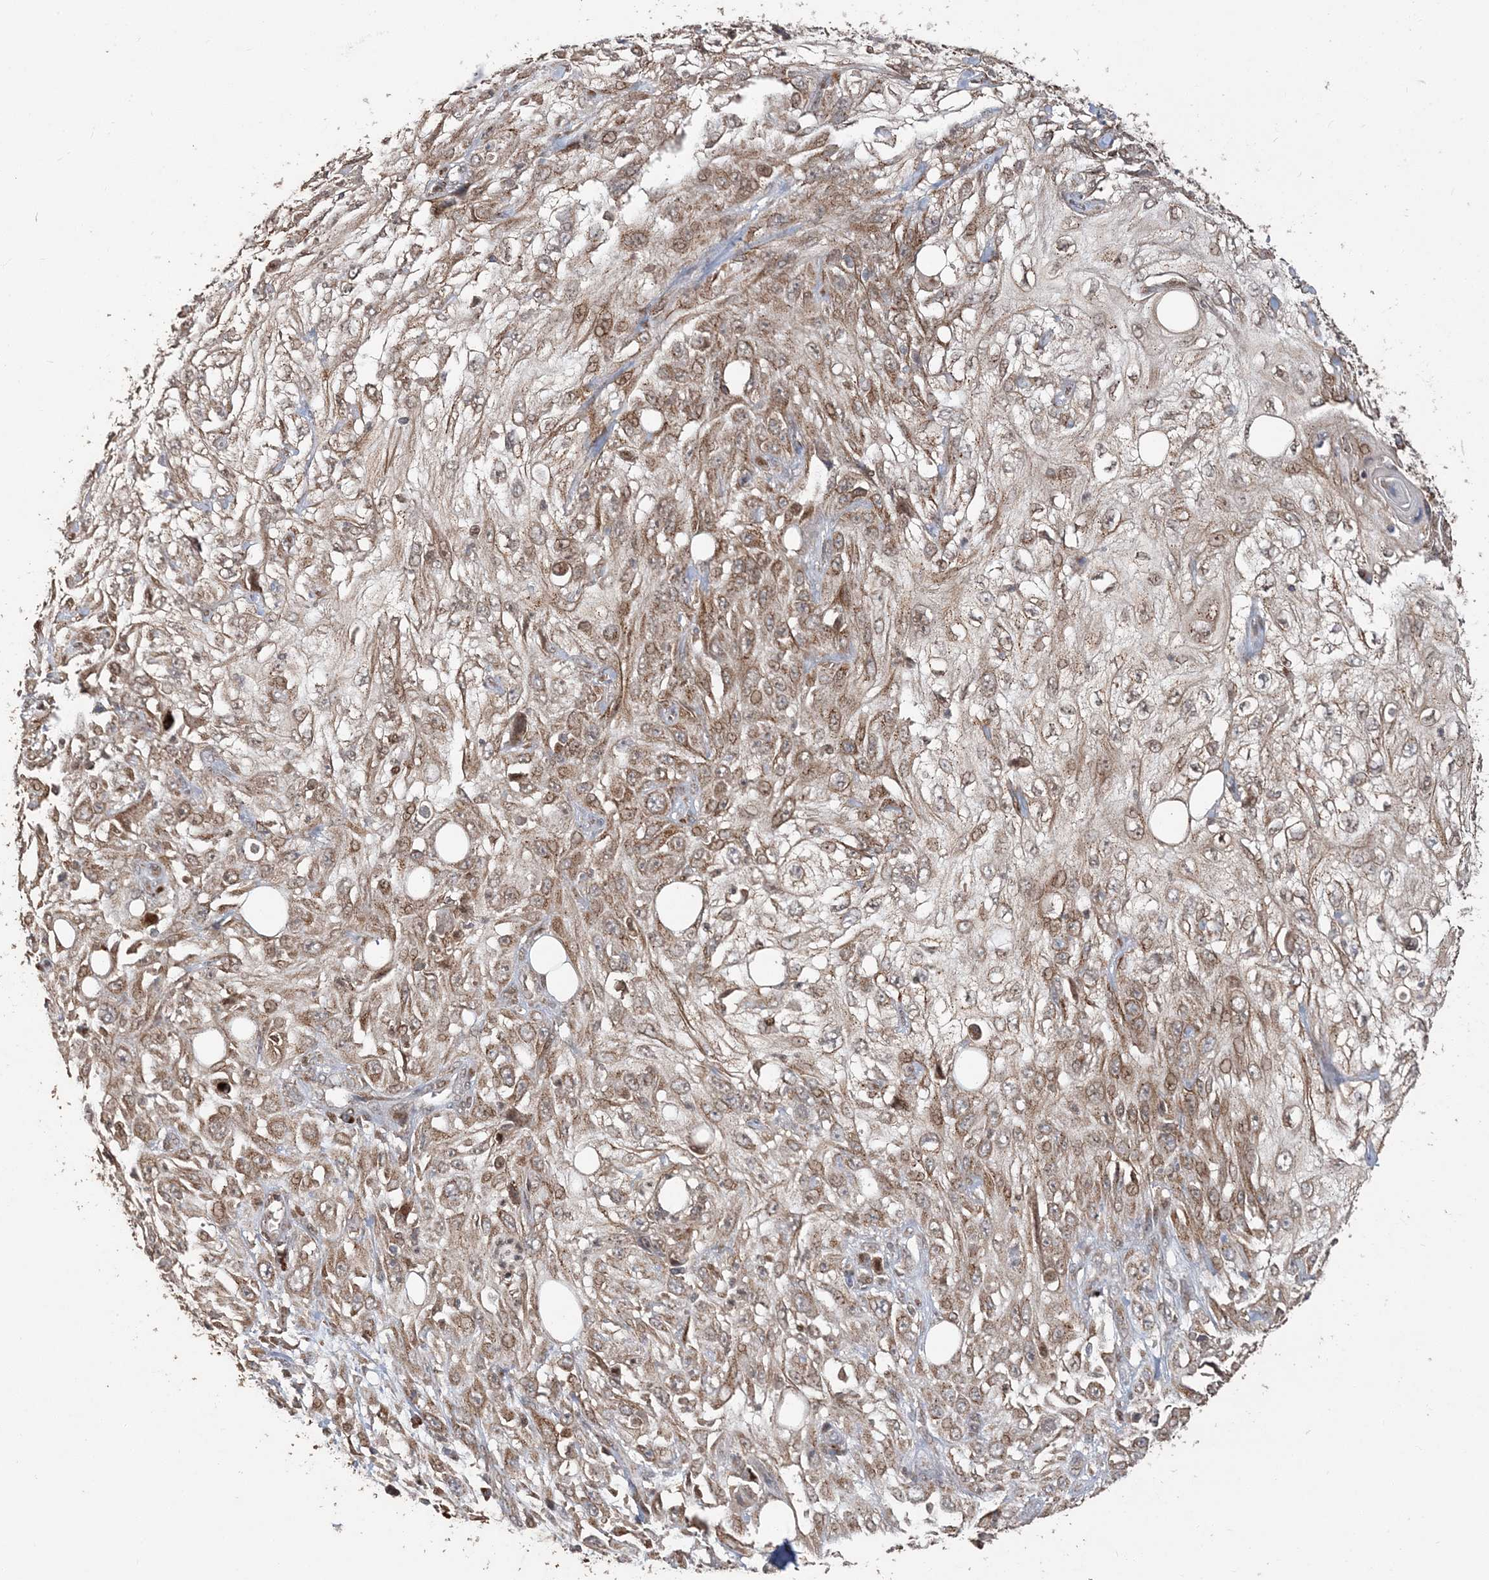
{"staining": {"intensity": "moderate", "quantity": ">75%", "location": "cytoplasmic/membranous"}, "tissue": "skin cancer", "cell_type": "Tumor cells", "image_type": "cancer", "snomed": [{"axis": "morphology", "description": "Squamous cell carcinoma, NOS"}, {"axis": "topography", "description": "Skin"}], "caption": "Immunohistochemistry micrograph of neoplastic tissue: skin squamous cell carcinoma stained using immunohistochemistry demonstrates medium levels of moderate protein expression localized specifically in the cytoplasmic/membranous of tumor cells, appearing as a cytoplasmic/membranous brown color.", "gene": "RER1", "patient": {"sex": "male", "age": 75}}